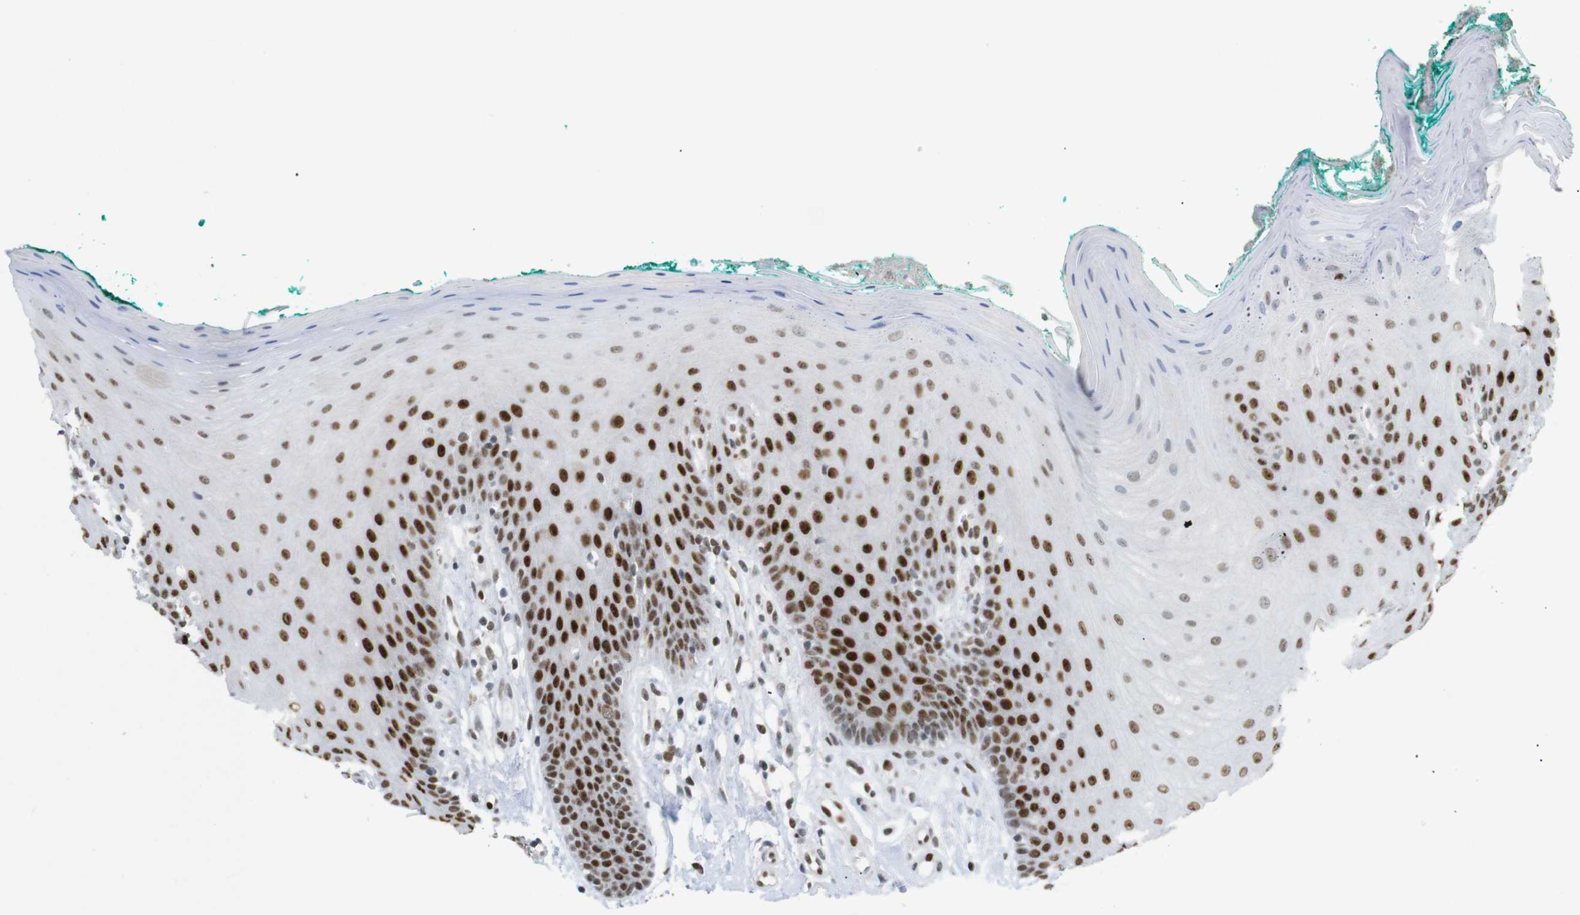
{"staining": {"intensity": "strong", "quantity": ">75%", "location": "nuclear"}, "tissue": "oral mucosa", "cell_type": "Squamous epithelial cells", "image_type": "normal", "snomed": [{"axis": "morphology", "description": "Normal tissue, NOS"}, {"axis": "topography", "description": "Skeletal muscle"}, {"axis": "topography", "description": "Oral tissue"}], "caption": "Immunohistochemical staining of benign oral mucosa demonstrates high levels of strong nuclear expression in approximately >75% of squamous epithelial cells.", "gene": "RIOX2", "patient": {"sex": "male", "age": 58}}